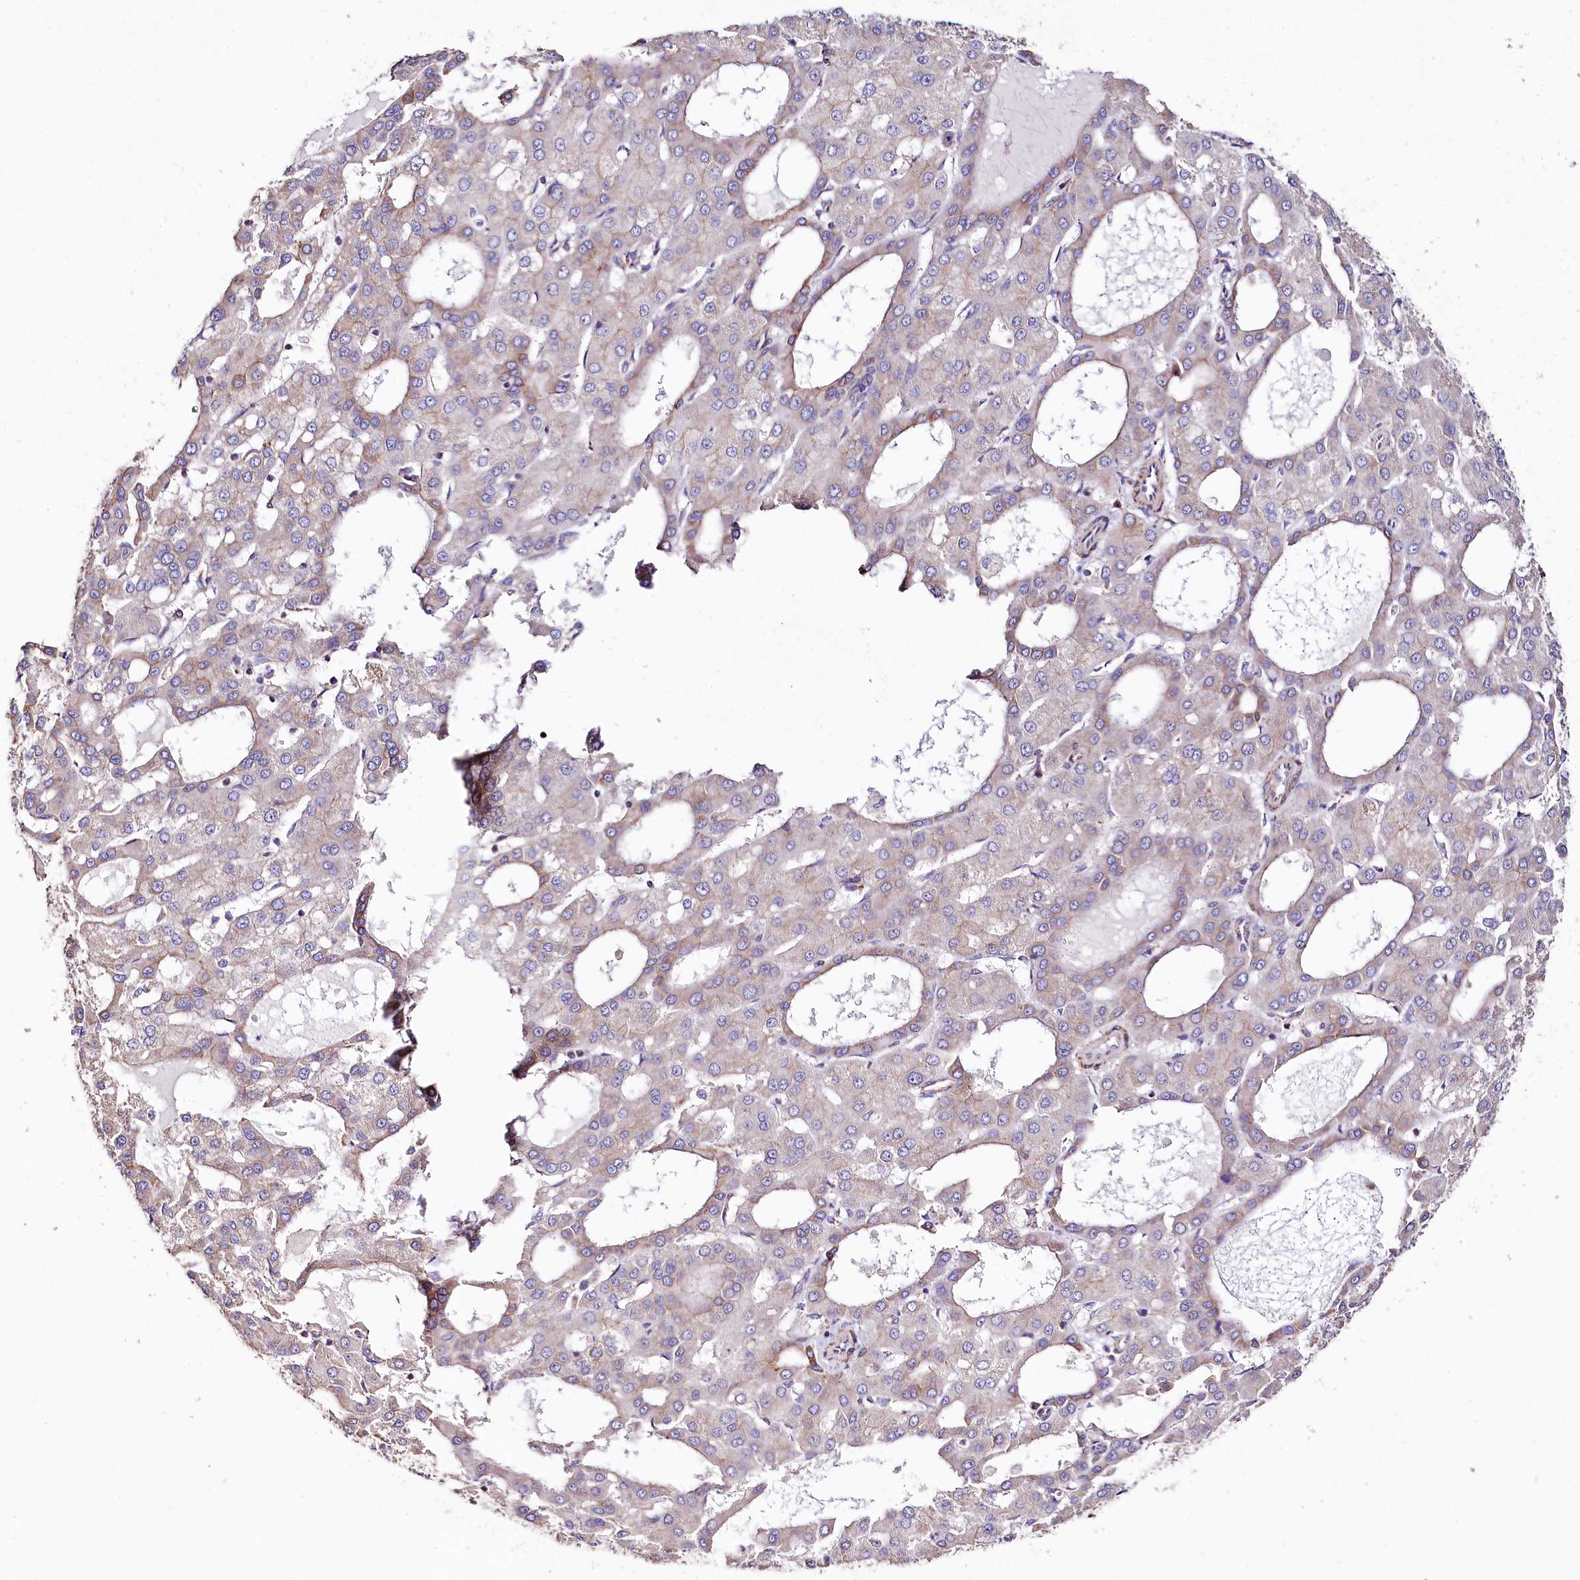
{"staining": {"intensity": "moderate", "quantity": "<25%", "location": "cytoplasmic/membranous"}, "tissue": "liver cancer", "cell_type": "Tumor cells", "image_type": "cancer", "snomed": [{"axis": "morphology", "description": "Carcinoma, Hepatocellular, NOS"}, {"axis": "topography", "description": "Liver"}], "caption": "Immunohistochemical staining of hepatocellular carcinoma (liver) shows moderate cytoplasmic/membranous protein staining in about <25% of tumor cells. The staining is performed using DAB brown chromogen to label protein expression. The nuclei are counter-stained blue using hematoxylin.", "gene": "APLP2", "patient": {"sex": "male", "age": 47}}